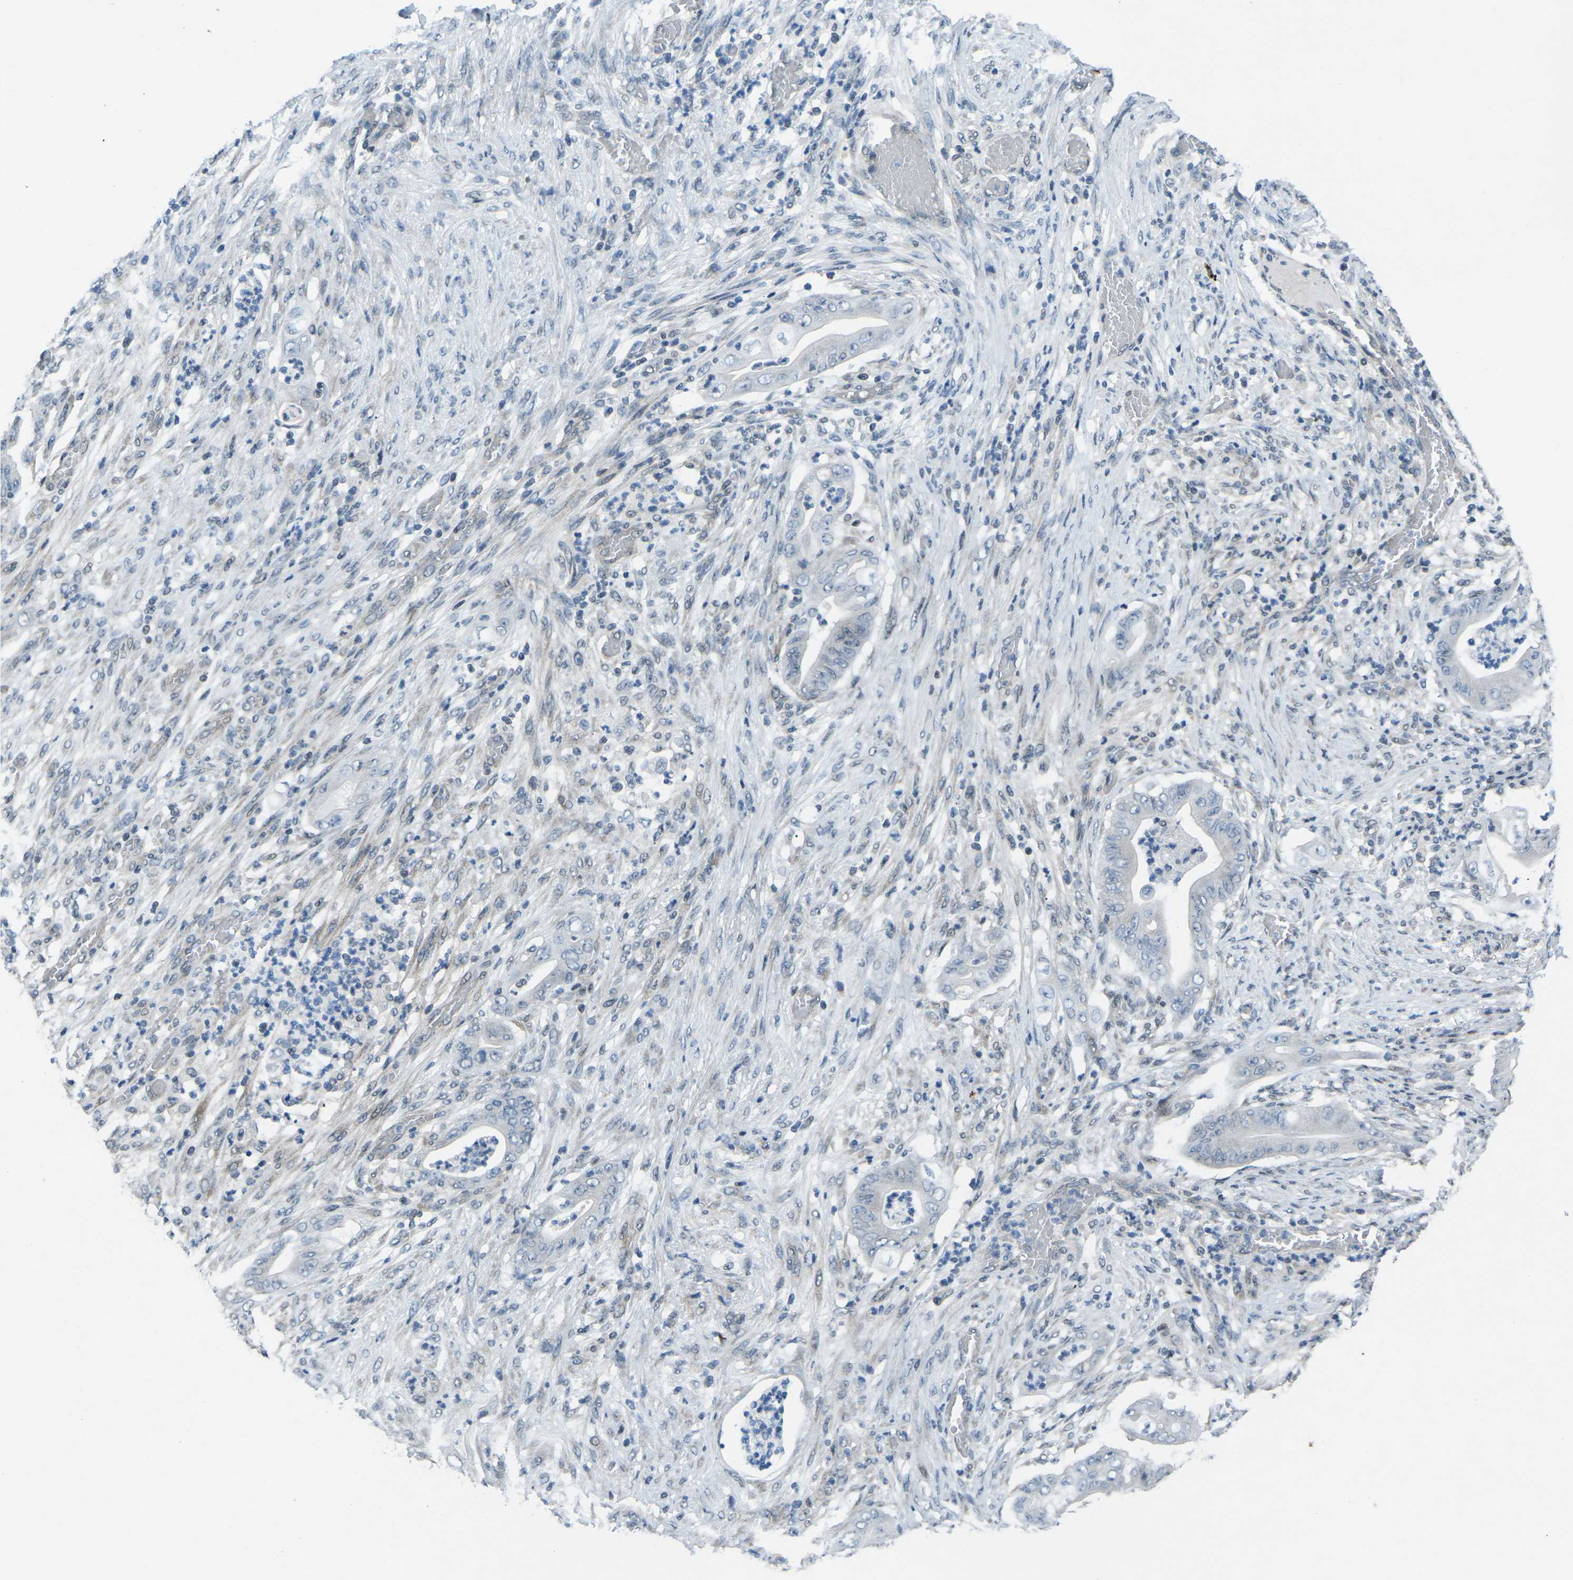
{"staining": {"intensity": "negative", "quantity": "none", "location": "none"}, "tissue": "stomach cancer", "cell_type": "Tumor cells", "image_type": "cancer", "snomed": [{"axis": "morphology", "description": "Adenocarcinoma, NOS"}, {"axis": "topography", "description": "Stomach"}], "caption": "The photomicrograph reveals no significant positivity in tumor cells of stomach cancer (adenocarcinoma).", "gene": "MBNL1", "patient": {"sex": "female", "age": 73}}